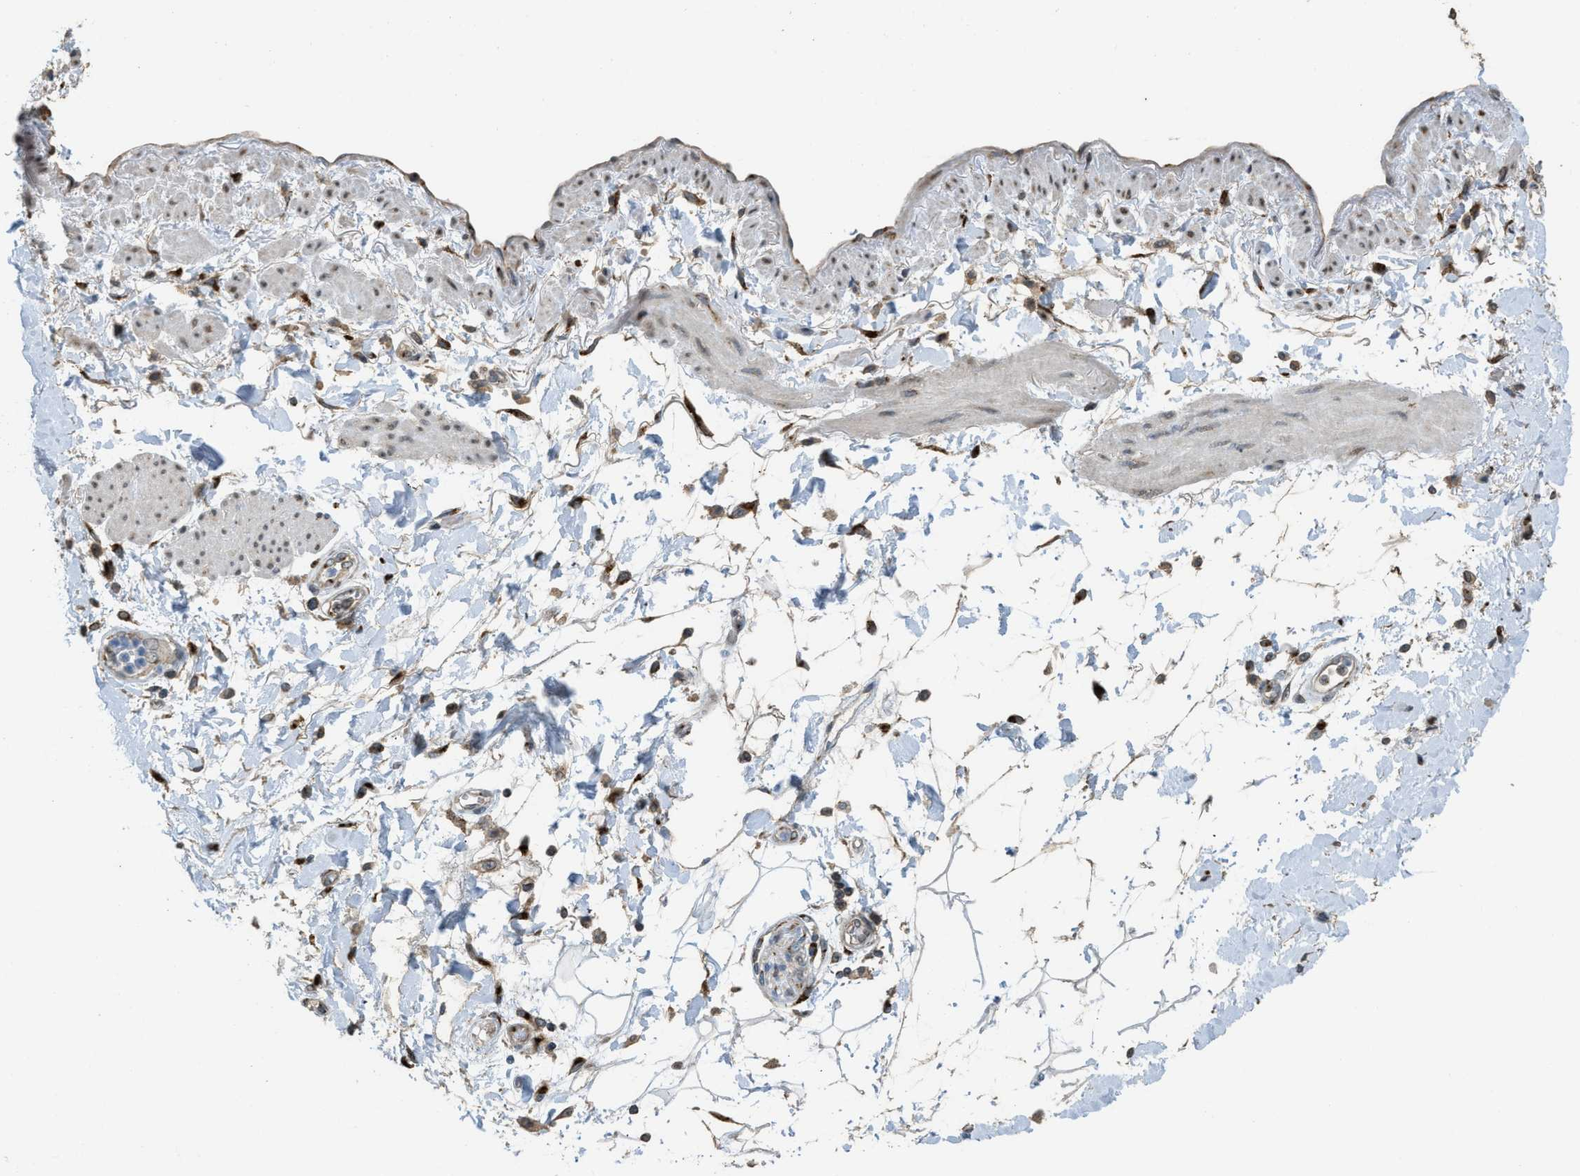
{"staining": {"intensity": "negative", "quantity": "none", "location": "none"}, "tissue": "adipose tissue", "cell_type": "Adipocytes", "image_type": "normal", "snomed": [{"axis": "morphology", "description": "Normal tissue, NOS"}, {"axis": "morphology", "description": "Adenocarcinoma, NOS"}, {"axis": "topography", "description": "Duodenum"}, {"axis": "topography", "description": "Peripheral nerve tissue"}], "caption": "The immunohistochemistry histopathology image has no significant staining in adipocytes of adipose tissue.", "gene": "IPO7", "patient": {"sex": "female", "age": 60}}